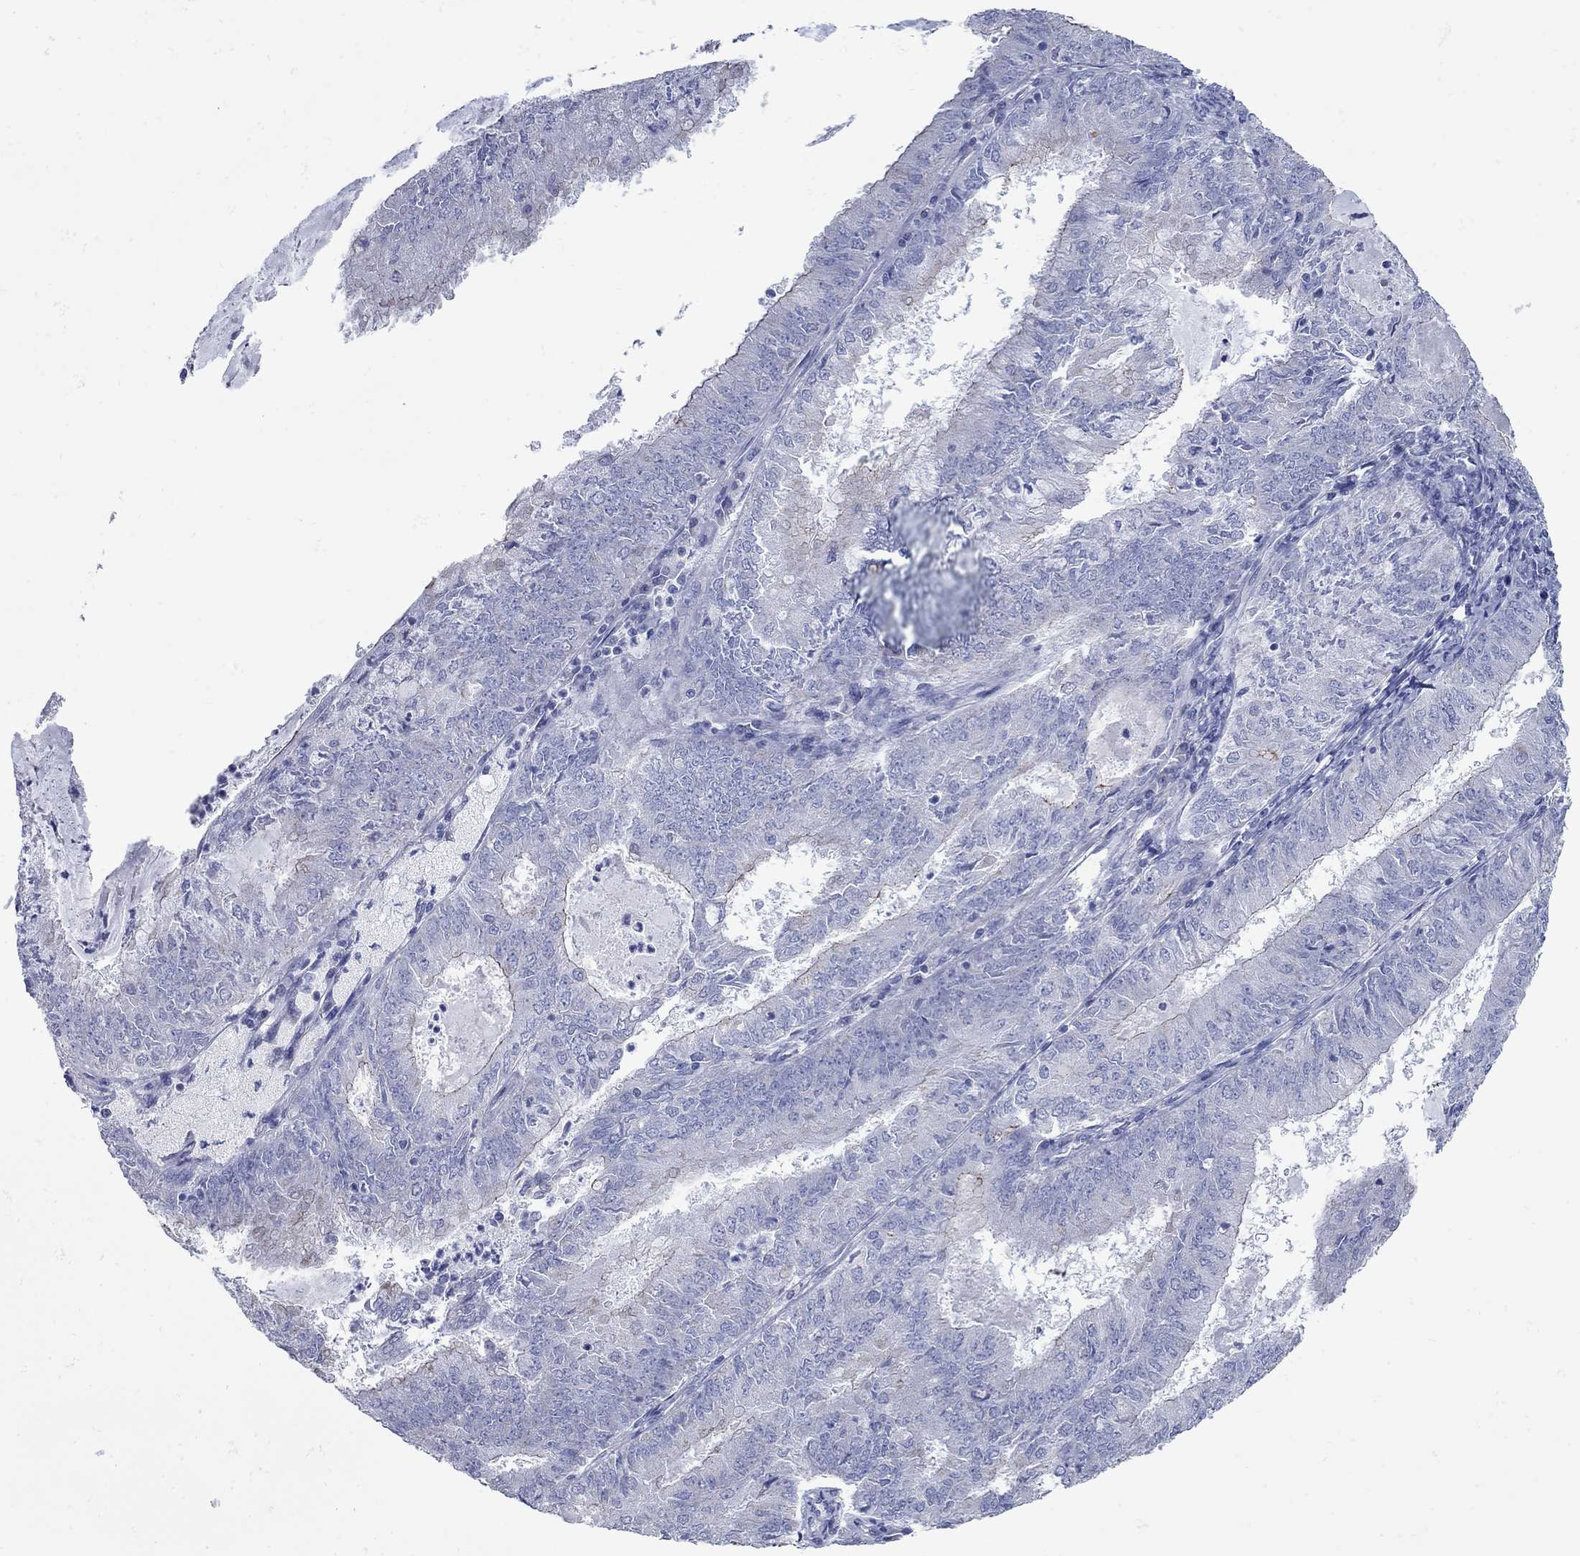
{"staining": {"intensity": "negative", "quantity": "none", "location": "none"}, "tissue": "endometrial cancer", "cell_type": "Tumor cells", "image_type": "cancer", "snomed": [{"axis": "morphology", "description": "Adenocarcinoma, NOS"}, {"axis": "topography", "description": "Endometrium"}], "caption": "An immunohistochemistry image of adenocarcinoma (endometrial) is shown. There is no staining in tumor cells of adenocarcinoma (endometrial). (DAB immunohistochemistry (IHC) with hematoxylin counter stain).", "gene": "PDZD3", "patient": {"sex": "female", "age": 57}}